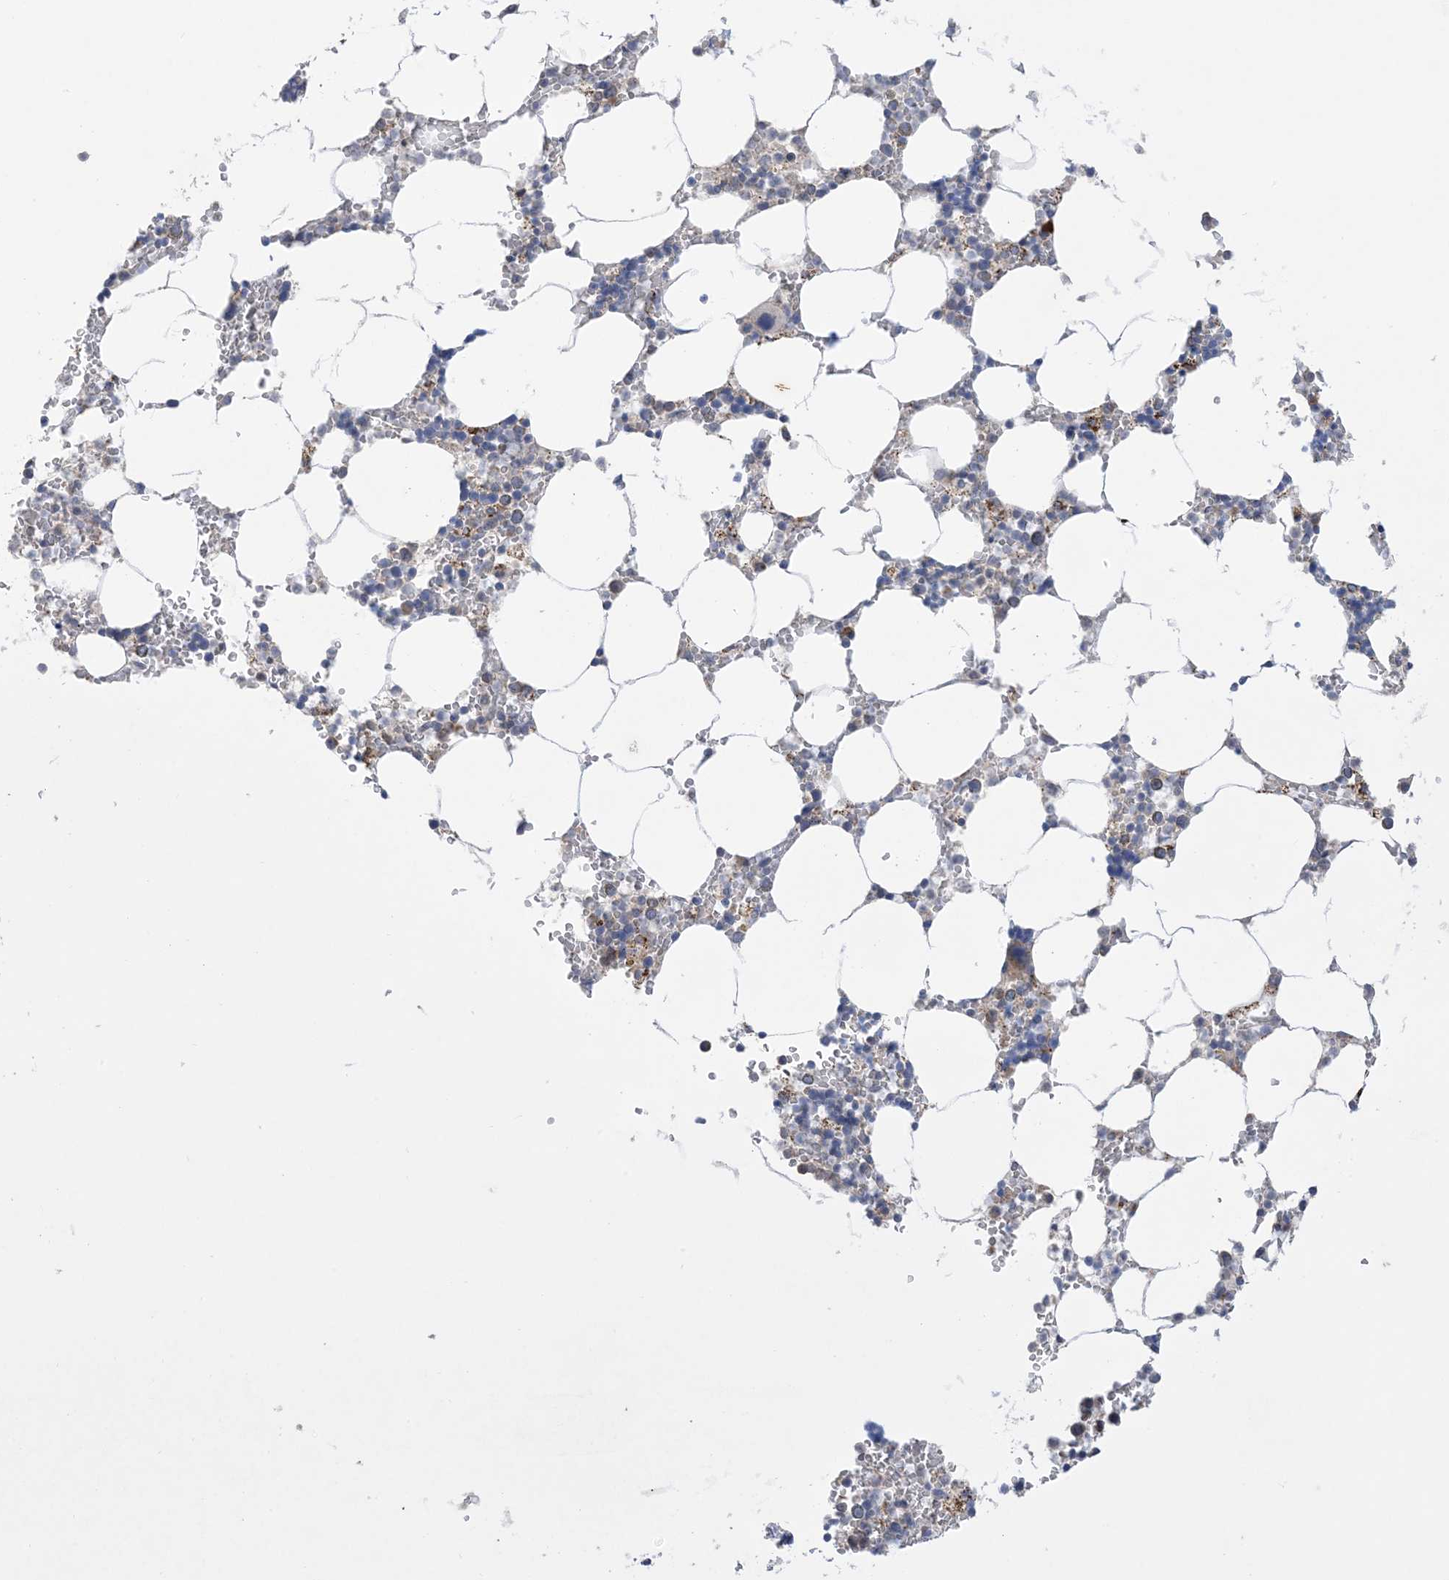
{"staining": {"intensity": "weak", "quantity": "<25%", "location": "cytoplasmic/membranous"}, "tissue": "bone marrow", "cell_type": "Hematopoietic cells", "image_type": "normal", "snomed": [{"axis": "morphology", "description": "Normal tissue, NOS"}, {"axis": "topography", "description": "Bone marrow"}], "caption": "This micrograph is of unremarkable bone marrow stained with IHC to label a protein in brown with the nuclei are counter-stained blue. There is no staining in hematopoietic cells.", "gene": "CLEC16A", "patient": {"sex": "male", "age": 70}}